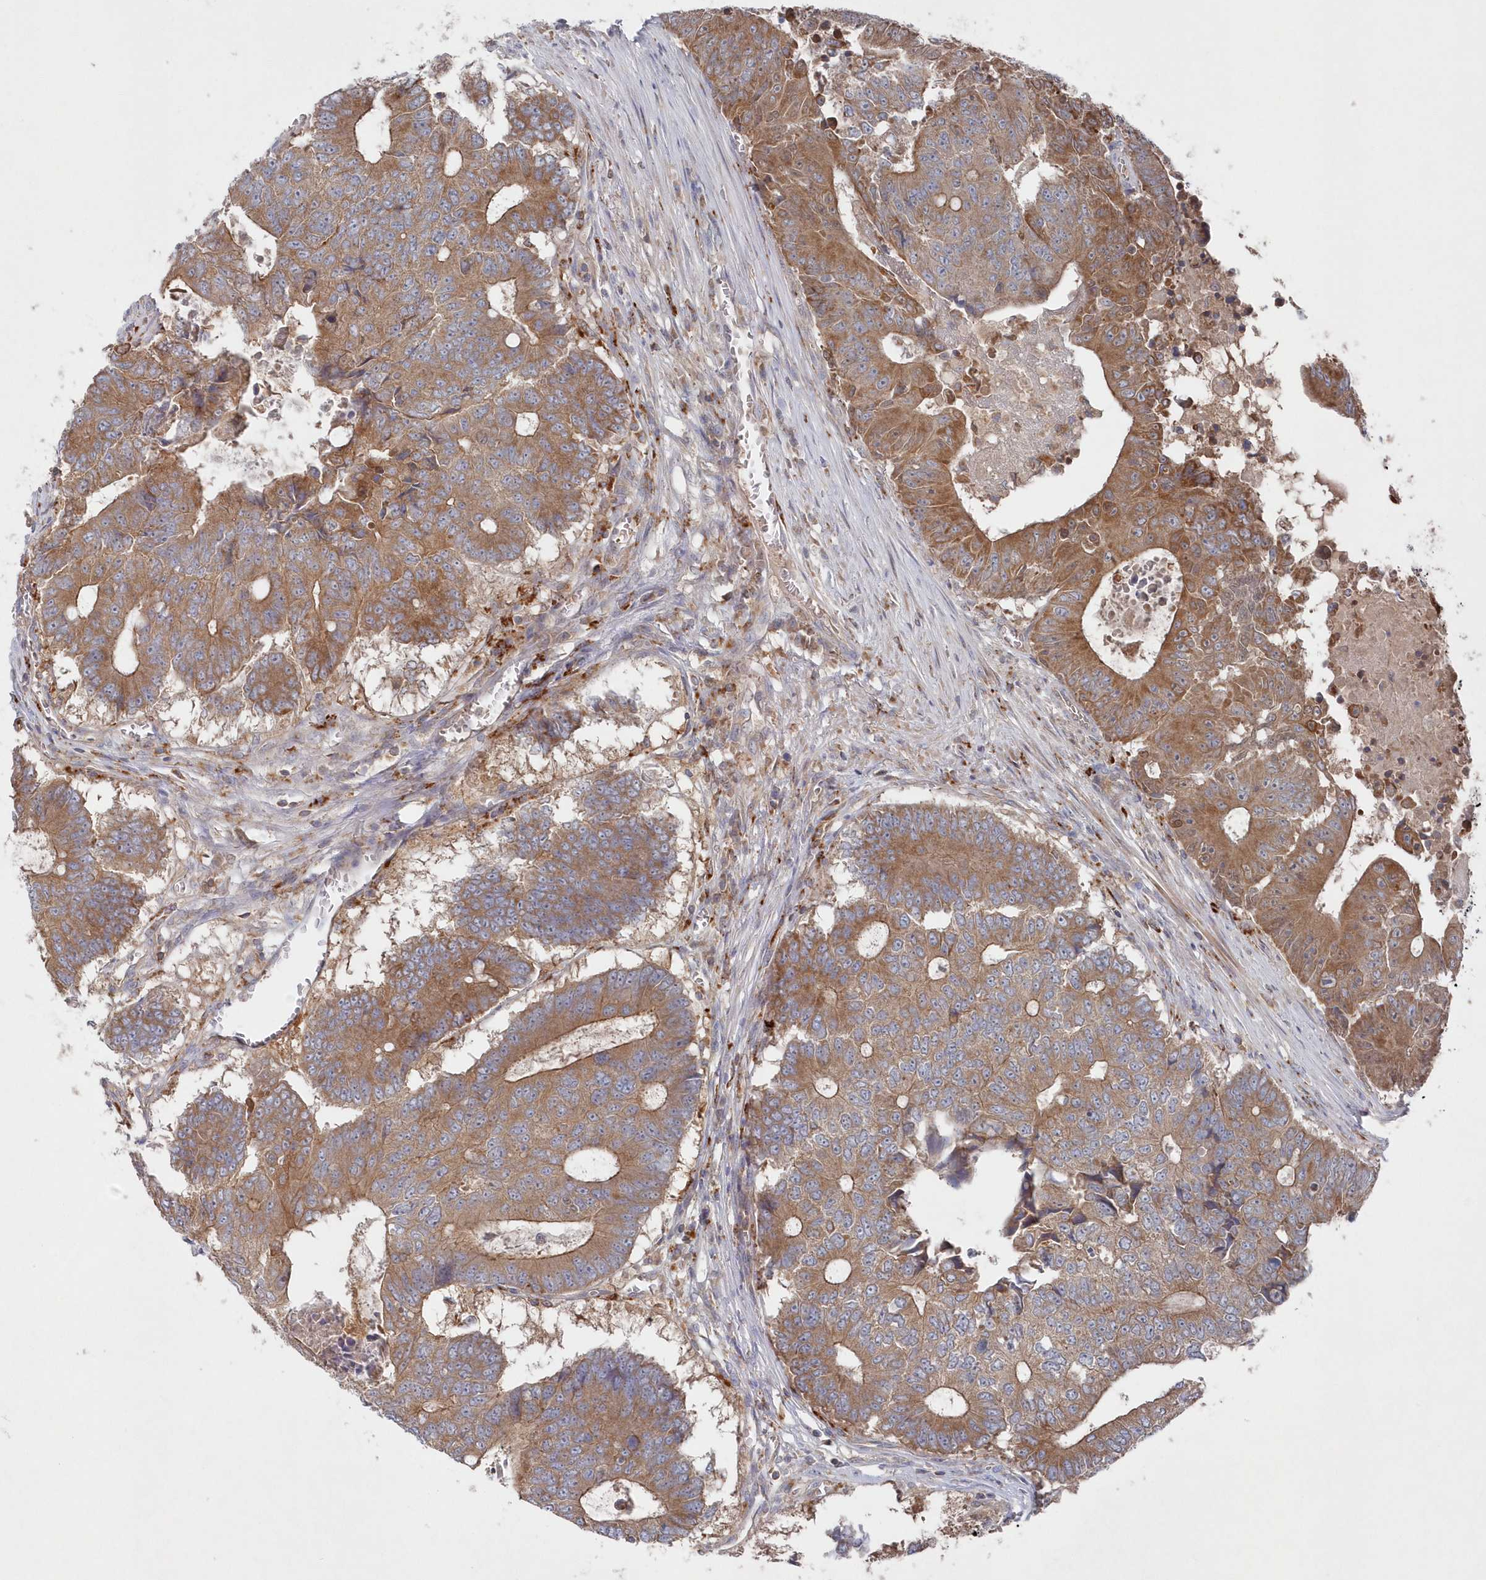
{"staining": {"intensity": "moderate", "quantity": ">75%", "location": "cytoplasmic/membranous"}, "tissue": "colorectal cancer", "cell_type": "Tumor cells", "image_type": "cancer", "snomed": [{"axis": "morphology", "description": "Adenocarcinoma, NOS"}, {"axis": "topography", "description": "Colon"}], "caption": "High-magnification brightfield microscopy of colorectal cancer stained with DAB (brown) and counterstained with hematoxylin (blue). tumor cells exhibit moderate cytoplasmic/membranous staining is identified in about>75% of cells.", "gene": "ASNSD1", "patient": {"sex": "male", "age": 87}}